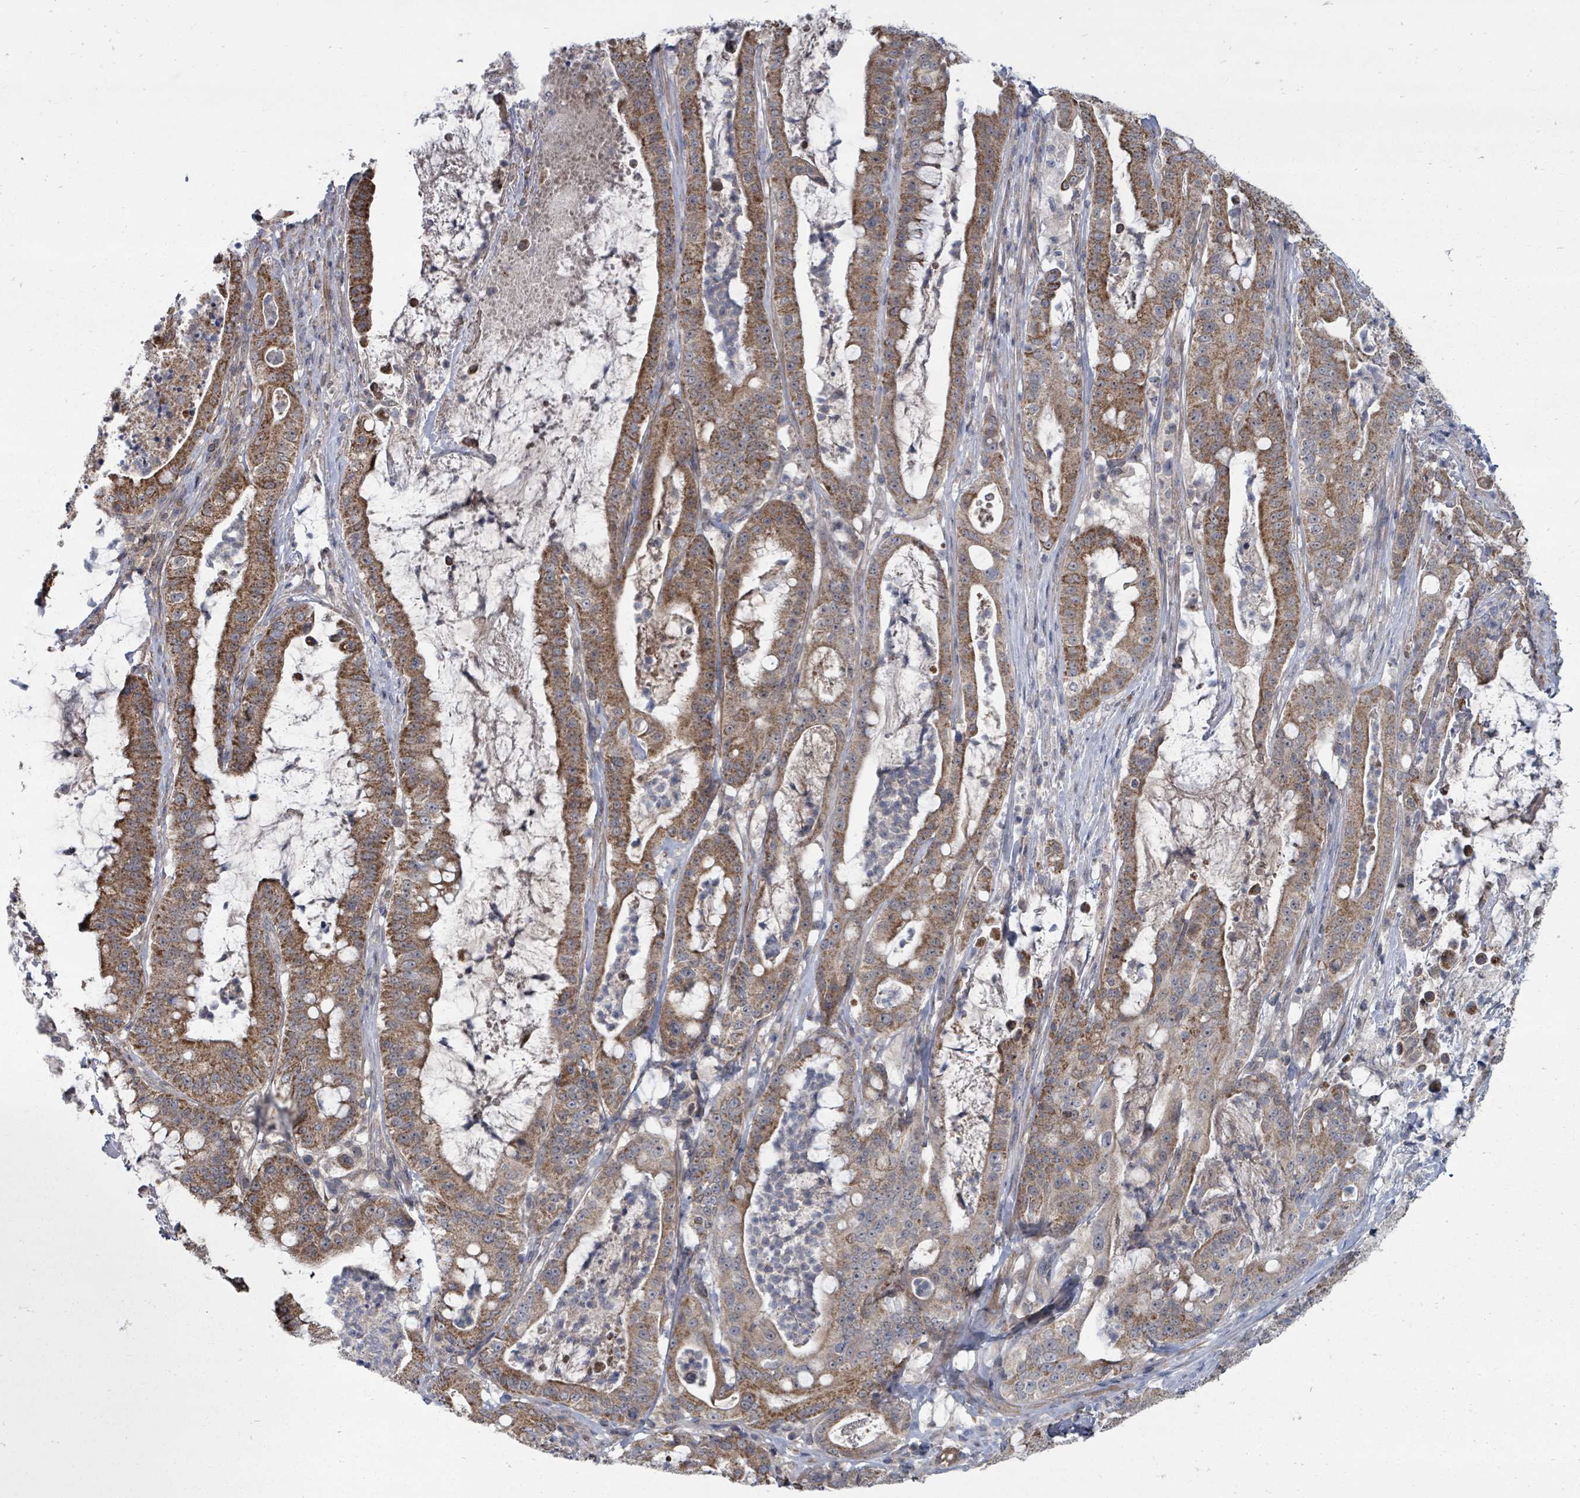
{"staining": {"intensity": "strong", "quantity": ">75%", "location": "cytoplasmic/membranous"}, "tissue": "pancreatic cancer", "cell_type": "Tumor cells", "image_type": "cancer", "snomed": [{"axis": "morphology", "description": "Adenocarcinoma, NOS"}, {"axis": "topography", "description": "Pancreas"}], "caption": "Approximately >75% of tumor cells in human pancreatic adenocarcinoma demonstrate strong cytoplasmic/membranous protein staining as visualized by brown immunohistochemical staining.", "gene": "MAGOHB", "patient": {"sex": "male", "age": 71}}